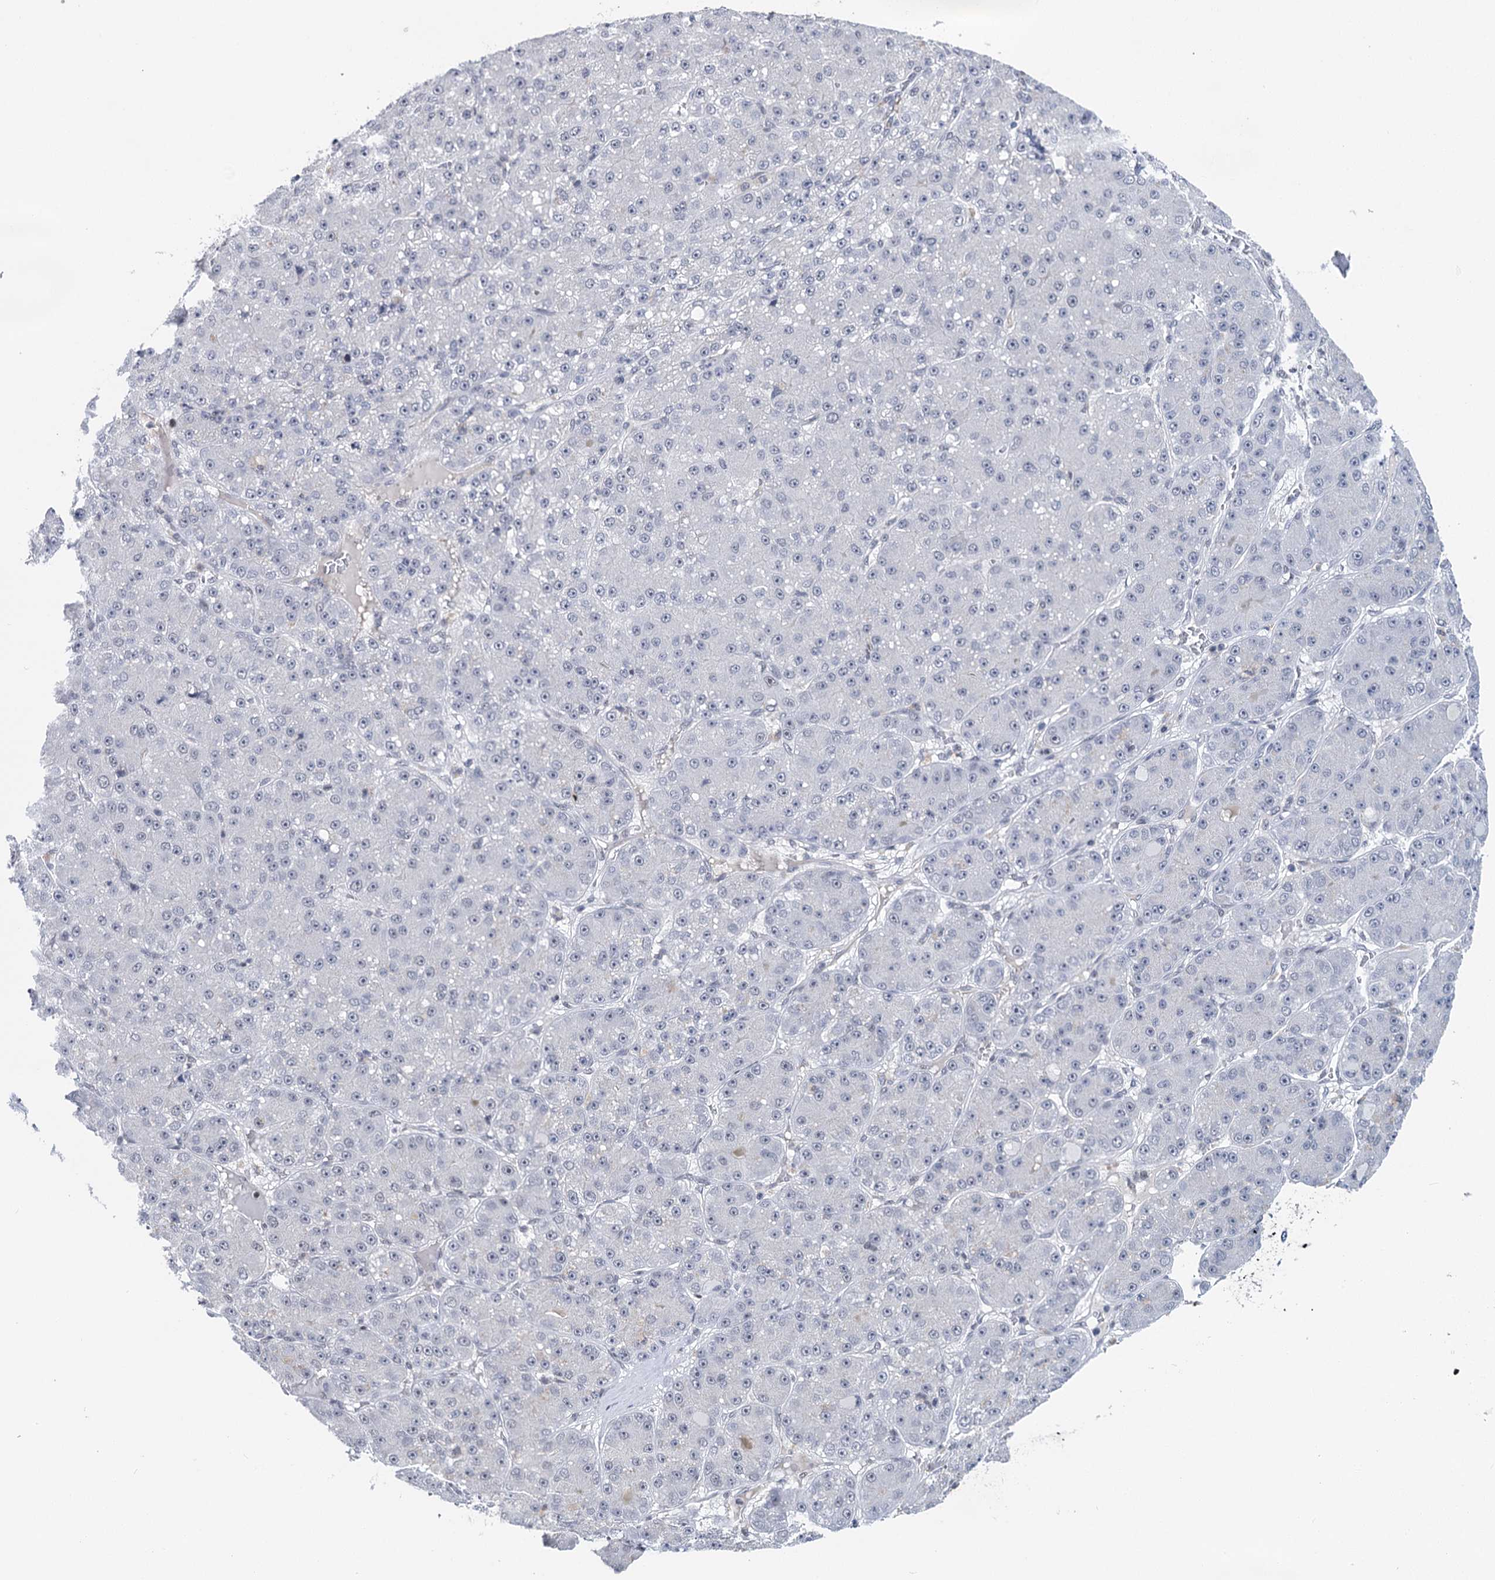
{"staining": {"intensity": "negative", "quantity": "none", "location": "none"}, "tissue": "liver cancer", "cell_type": "Tumor cells", "image_type": "cancer", "snomed": [{"axis": "morphology", "description": "Carcinoma, Hepatocellular, NOS"}, {"axis": "topography", "description": "Liver"}], "caption": "Tumor cells show no significant expression in liver cancer (hepatocellular carcinoma).", "gene": "ZCCHC10", "patient": {"sex": "male", "age": 67}}